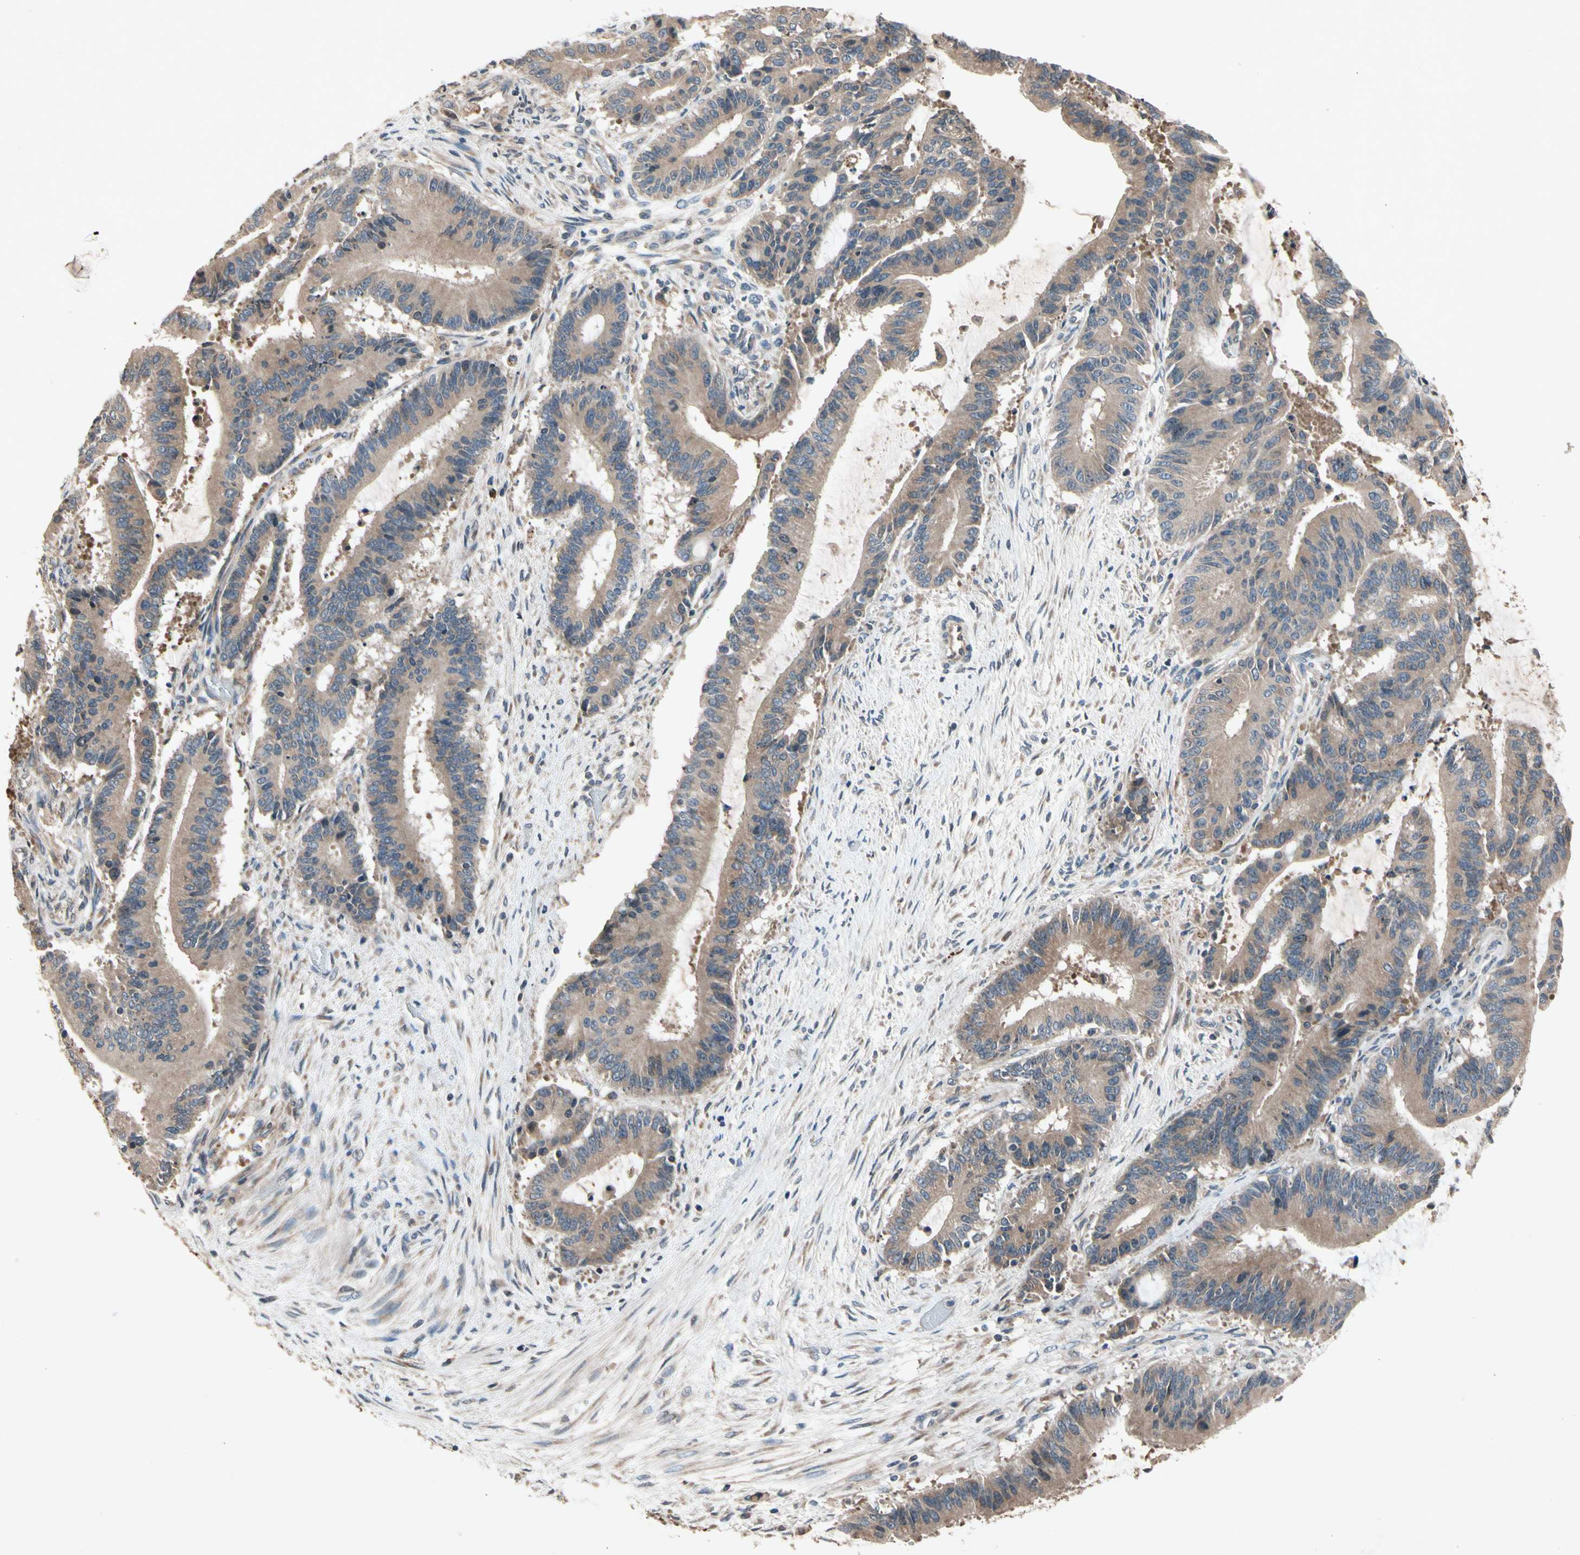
{"staining": {"intensity": "moderate", "quantity": ">75%", "location": "cytoplasmic/membranous"}, "tissue": "liver cancer", "cell_type": "Tumor cells", "image_type": "cancer", "snomed": [{"axis": "morphology", "description": "Cholangiocarcinoma"}, {"axis": "topography", "description": "Liver"}], "caption": "A micrograph showing moderate cytoplasmic/membranous positivity in about >75% of tumor cells in liver cholangiocarcinoma, as visualized by brown immunohistochemical staining.", "gene": "PRDX4", "patient": {"sex": "female", "age": 73}}